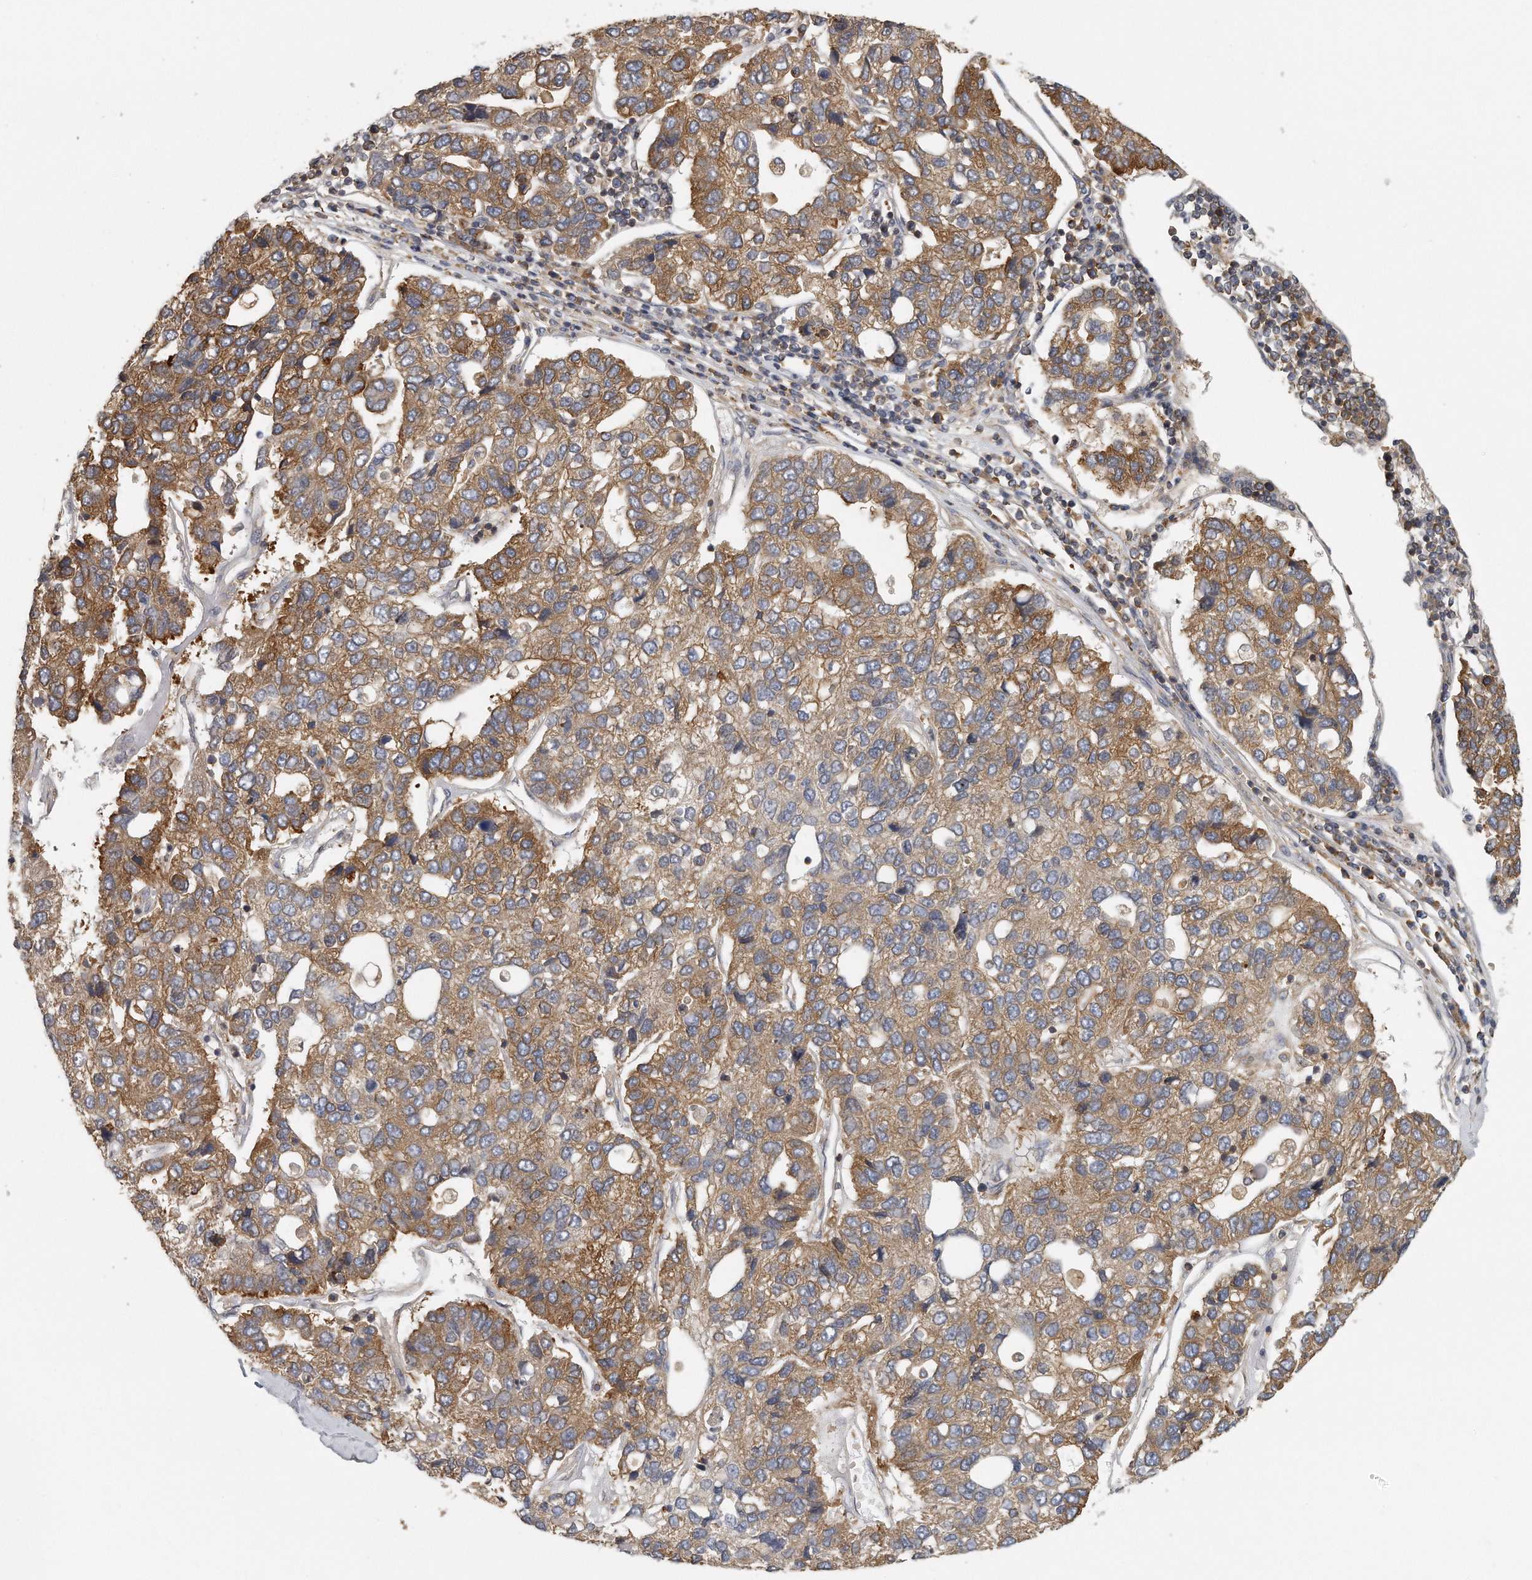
{"staining": {"intensity": "moderate", "quantity": ">75%", "location": "cytoplasmic/membranous"}, "tissue": "pancreatic cancer", "cell_type": "Tumor cells", "image_type": "cancer", "snomed": [{"axis": "morphology", "description": "Adenocarcinoma, NOS"}, {"axis": "topography", "description": "Pancreas"}], "caption": "Immunohistochemical staining of adenocarcinoma (pancreatic) demonstrates moderate cytoplasmic/membranous protein expression in about >75% of tumor cells.", "gene": "EIF3I", "patient": {"sex": "female", "age": 61}}